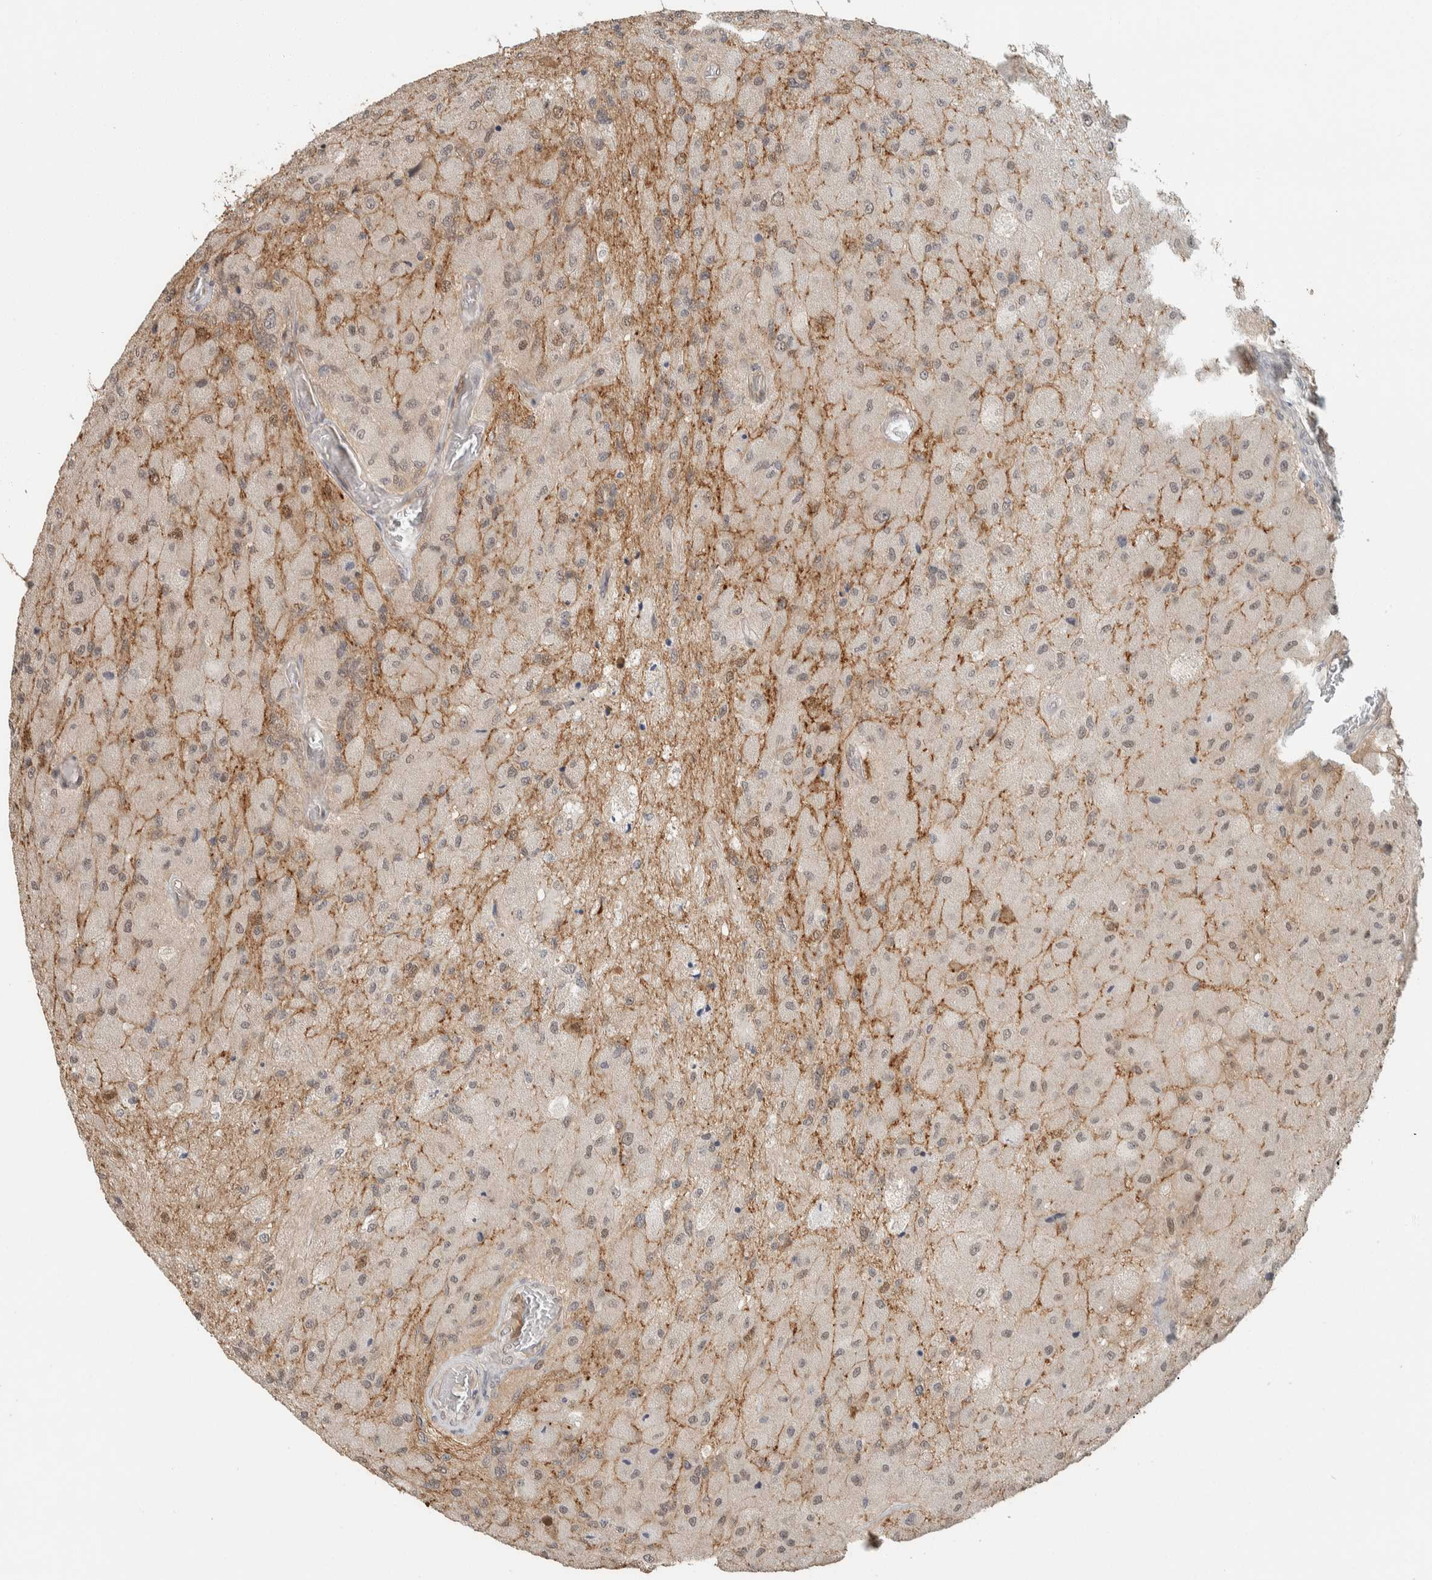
{"staining": {"intensity": "negative", "quantity": "none", "location": "none"}, "tissue": "glioma", "cell_type": "Tumor cells", "image_type": "cancer", "snomed": [{"axis": "morphology", "description": "Normal tissue, NOS"}, {"axis": "morphology", "description": "Glioma, malignant, High grade"}, {"axis": "topography", "description": "Cerebral cortex"}], "caption": "Immunohistochemistry of human malignant glioma (high-grade) shows no expression in tumor cells.", "gene": "ZBTB2", "patient": {"sex": "male", "age": 77}}